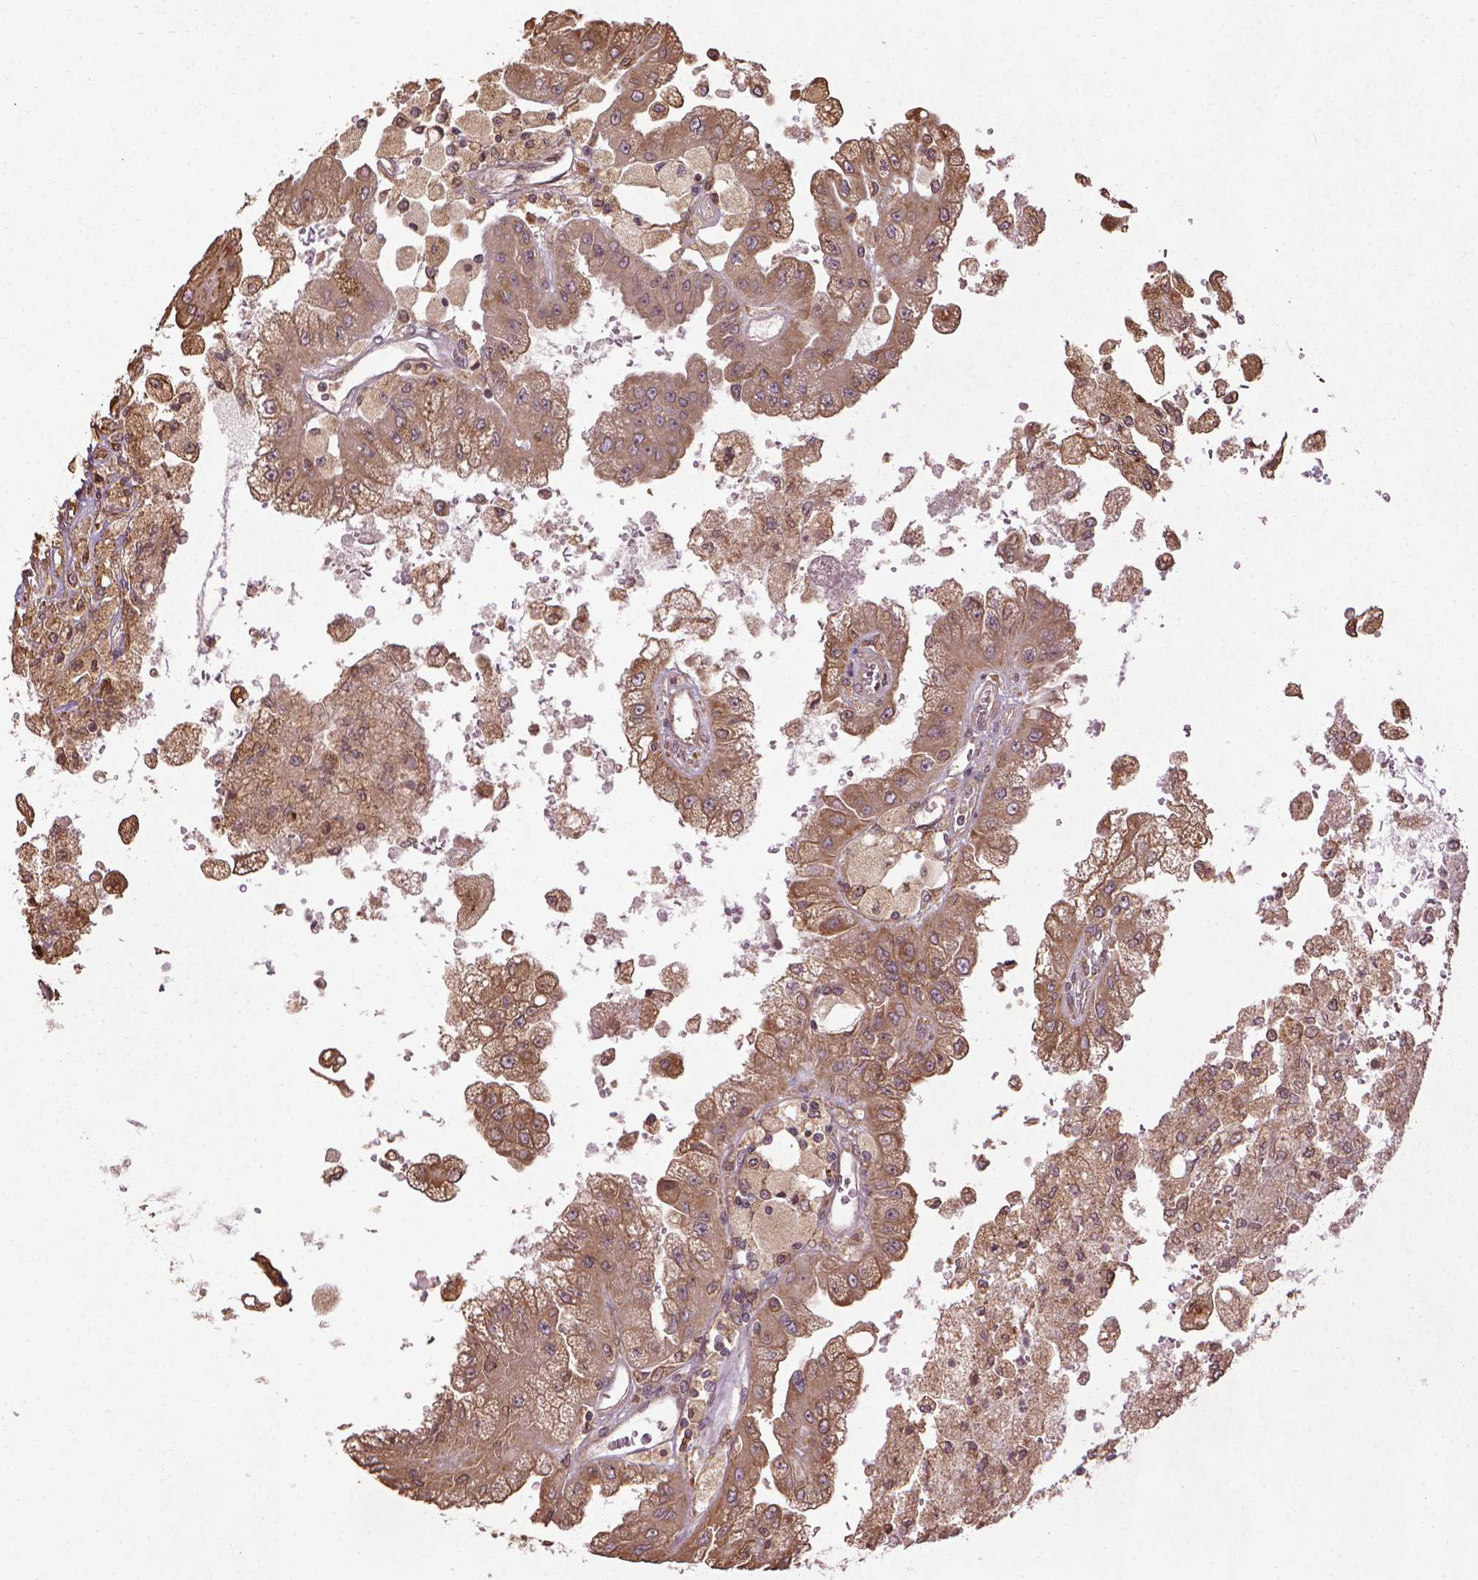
{"staining": {"intensity": "moderate", "quantity": ">75%", "location": "cytoplasmic/membranous"}, "tissue": "renal cancer", "cell_type": "Tumor cells", "image_type": "cancer", "snomed": [{"axis": "morphology", "description": "Adenocarcinoma, NOS"}, {"axis": "topography", "description": "Kidney"}], "caption": "Renal cancer (adenocarcinoma) was stained to show a protein in brown. There is medium levels of moderate cytoplasmic/membranous expression in about >75% of tumor cells.", "gene": "GAS1", "patient": {"sex": "male", "age": 58}}